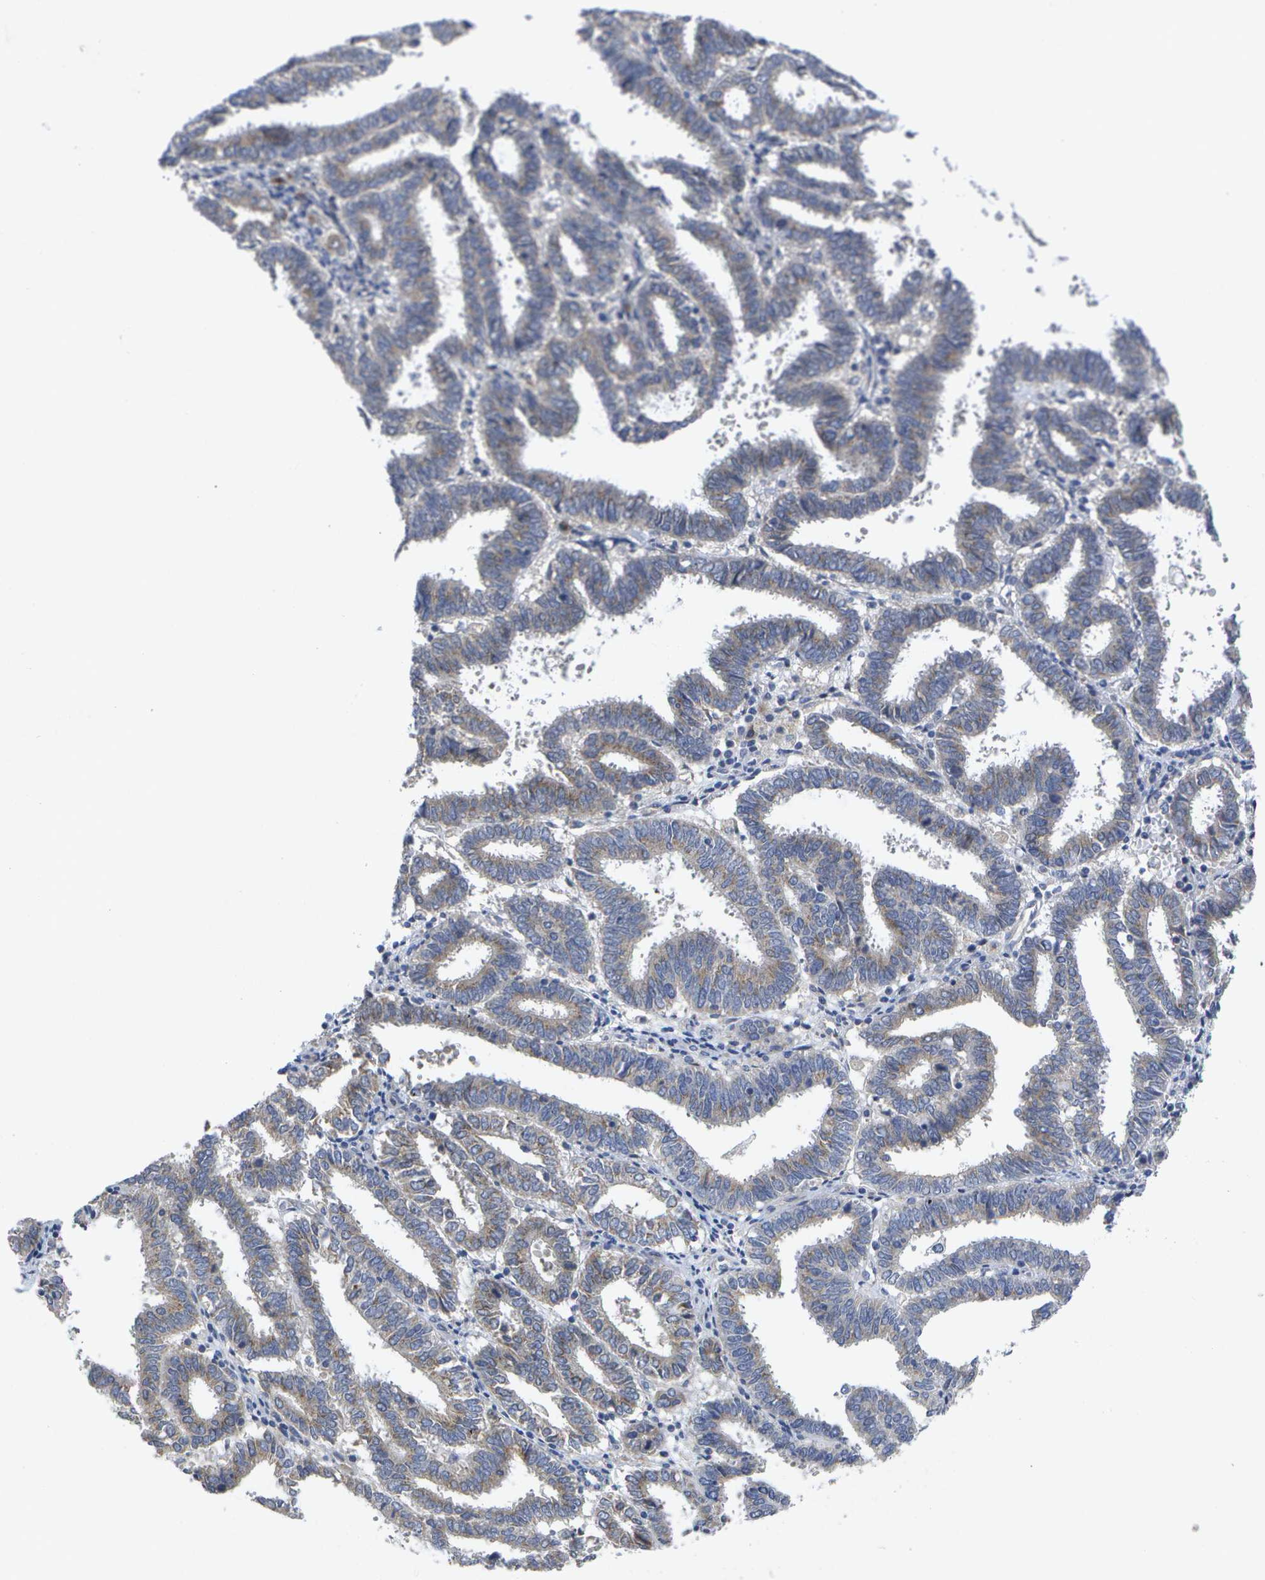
{"staining": {"intensity": "negative", "quantity": "none", "location": "none"}, "tissue": "endometrial cancer", "cell_type": "Tumor cells", "image_type": "cancer", "snomed": [{"axis": "morphology", "description": "Adenocarcinoma, NOS"}, {"axis": "topography", "description": "Uterus"}], "caption": "An immunohistochemistry micrograph of endometrial cancer (adenocarcinoma) is shown. There is no staining in tumor cells of endometrial cancer (adenocarcinoma).", "gene": "KDELR1", "patient": {"sex": "female", "age": 83}}